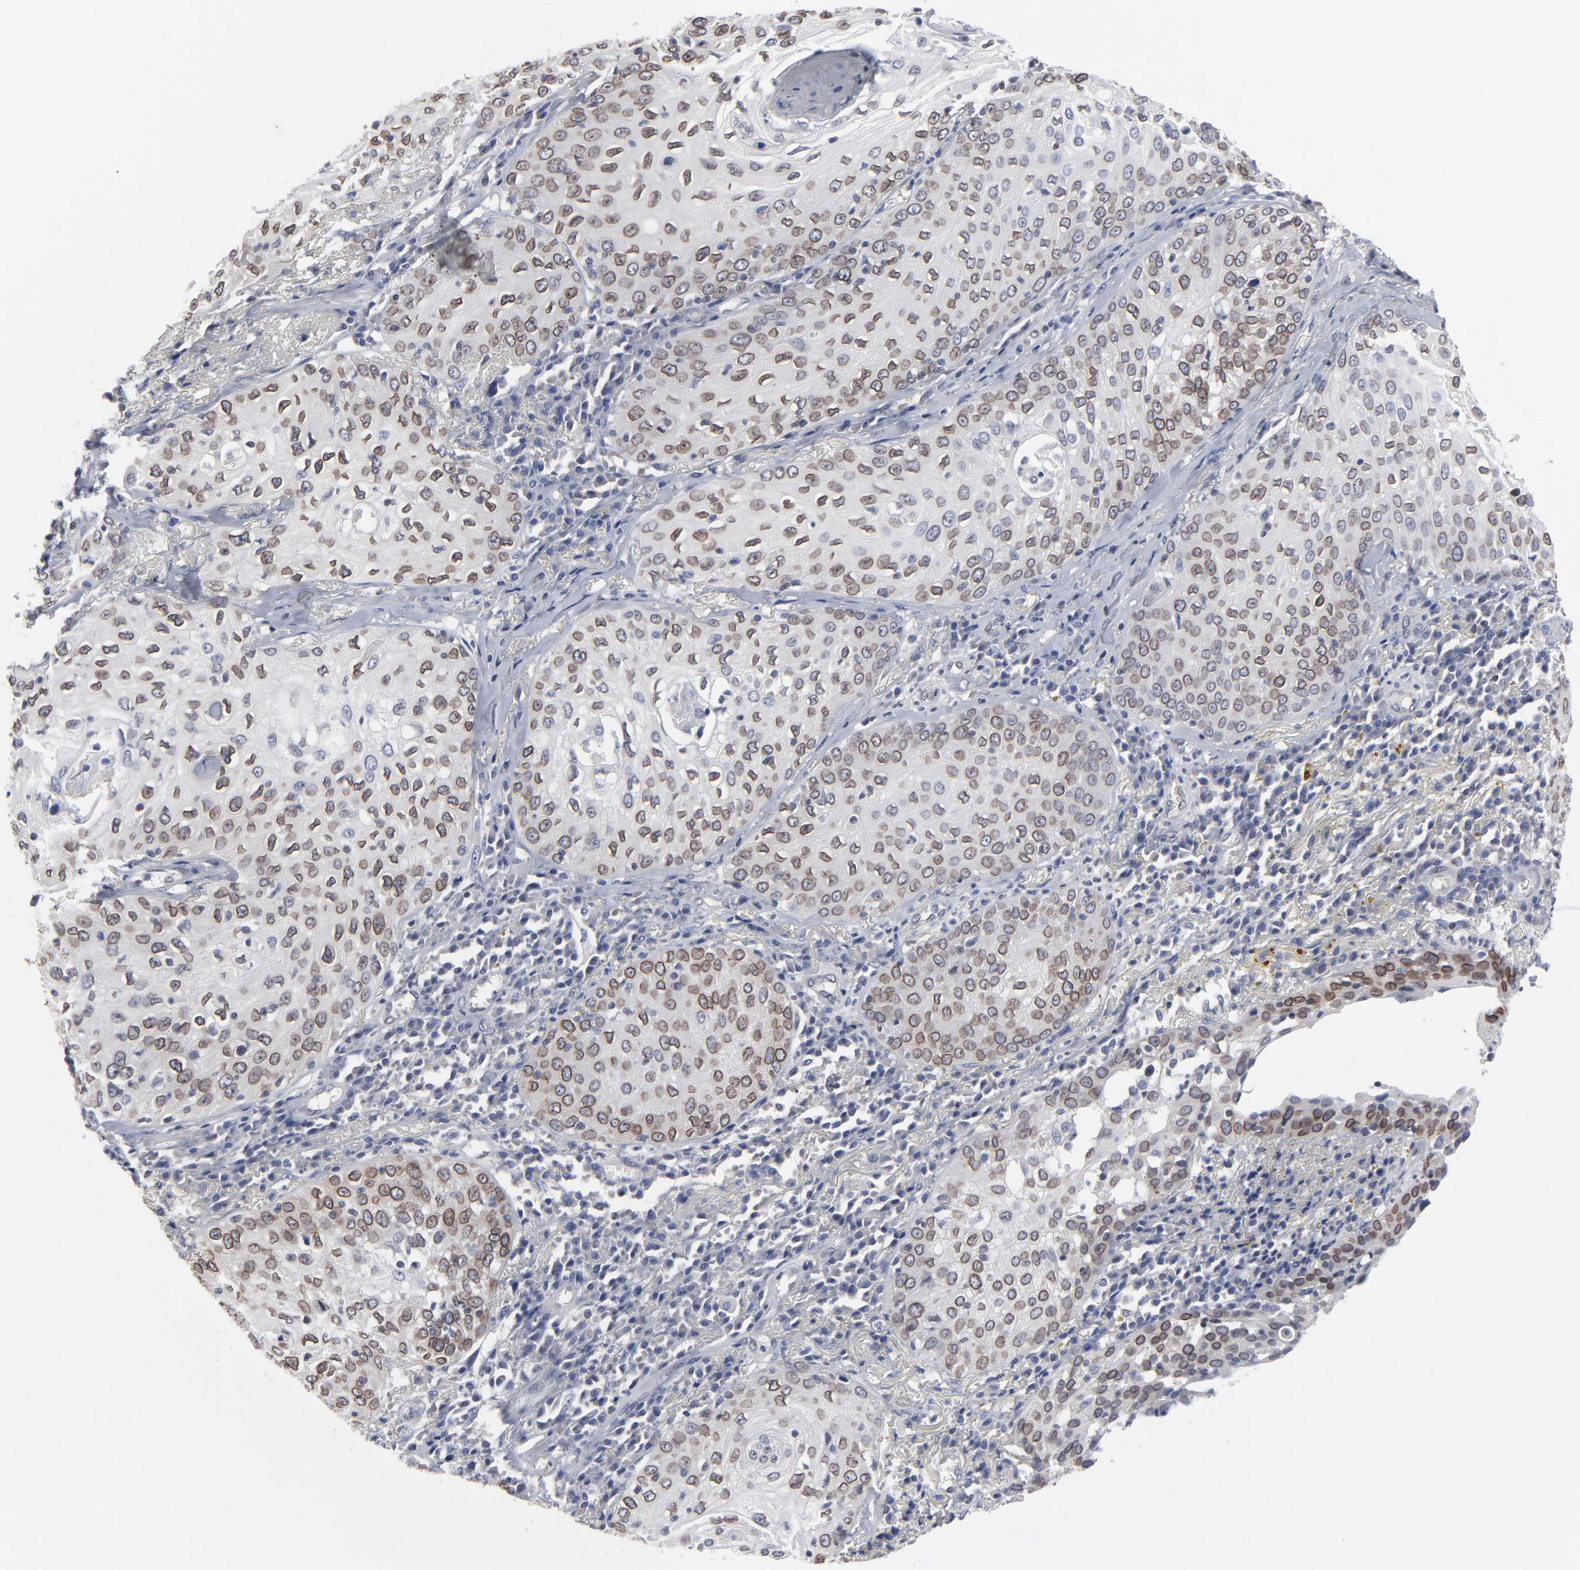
{"staining": {"intensity": "moderate", "quantity": ">75%", "location": "cytoplasmic/membranous,nuclear"}, "tissue": "skin cancer", "cell_type": "Tumor cells", "image_type": "cancer", "snomed": [{"axis": "morphology", "description": "Squamous cell carcinoma, NOS"}, {"axis": "topography", "description": "Skin"}], "caption": "Protein staining by immunohistochemistry (IHC) shows moderate cytoplasmic/membranous and nuclear positivity in about >75% of tumor cells in skin cancer (squamous cell carcinoma). (Stains: DAB (3,3'-diaminobenzidine) in brown, nuclei in blue, Microscopy: brightfield microscopy at high magnification).", "gene": "SYNE2", "patient": {"sex": "male", "age": 65}}